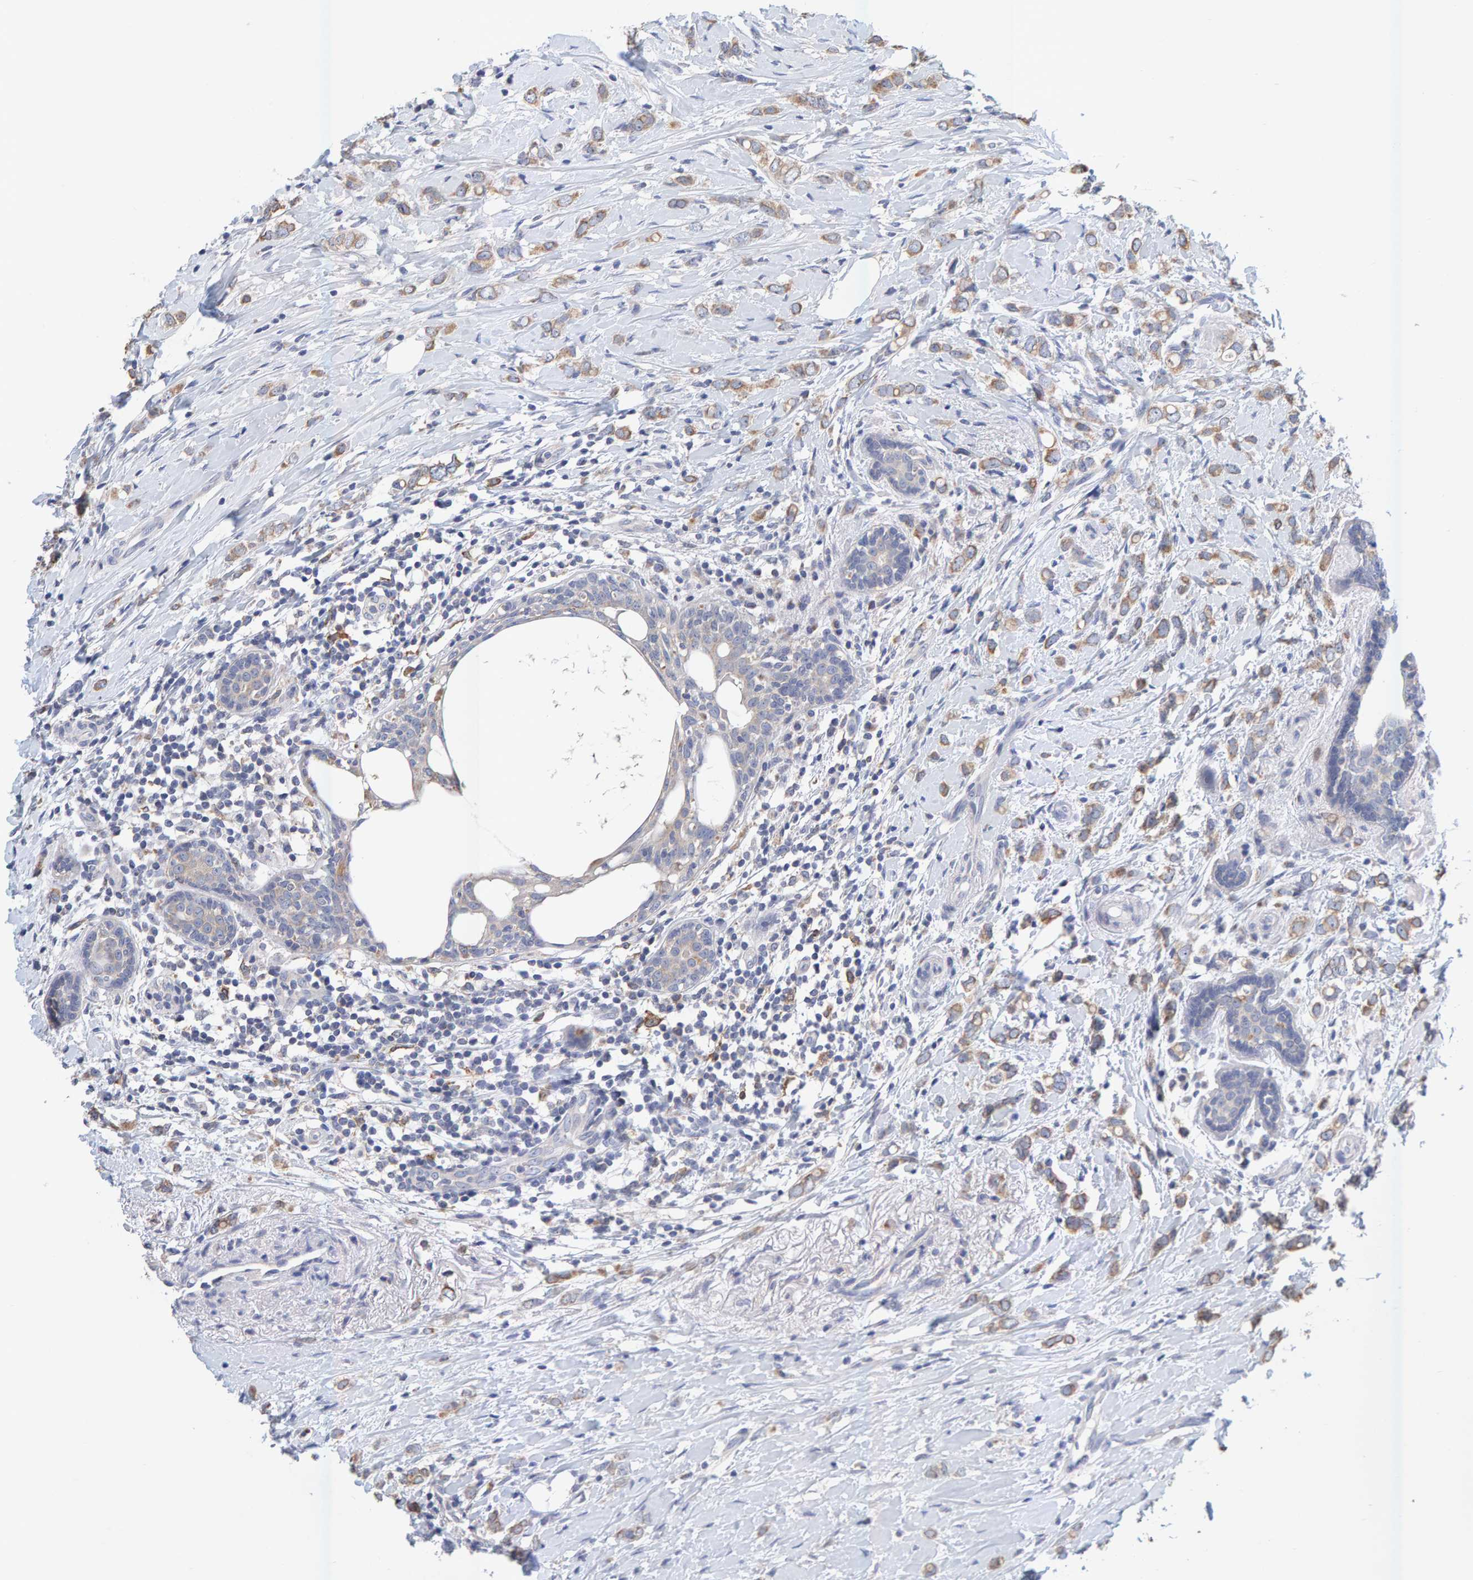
{"staining": {"intensity": "moderate", "quantity": ">75%", "location": "cytoplasmic/membranous"}, "tissue": "breast cancer", "cell_type": "Tumor cells", "image_type": "cancer", "snomed": [{"axis": "morphology", "description": "Normal tissue, NOS"}, {"axis": "morphology", "description": "Lobular carcinoma"}, {"axis": "topography", "description": "Breast"}], "caption": "DAB (3,3'-diaminobenzidine) immunohistochemical staining of breast cancer demonstrates moderate cytoplasmic/membranous protein staining in approximately >75% of tumor cells. The protein of interest is stained brown, and the nuclei are stained in blue (DAB IHC with brightfield microscopy, high magnification).", "gene": "SGPL1", "patient": {"sex": "female", "age": 47}}